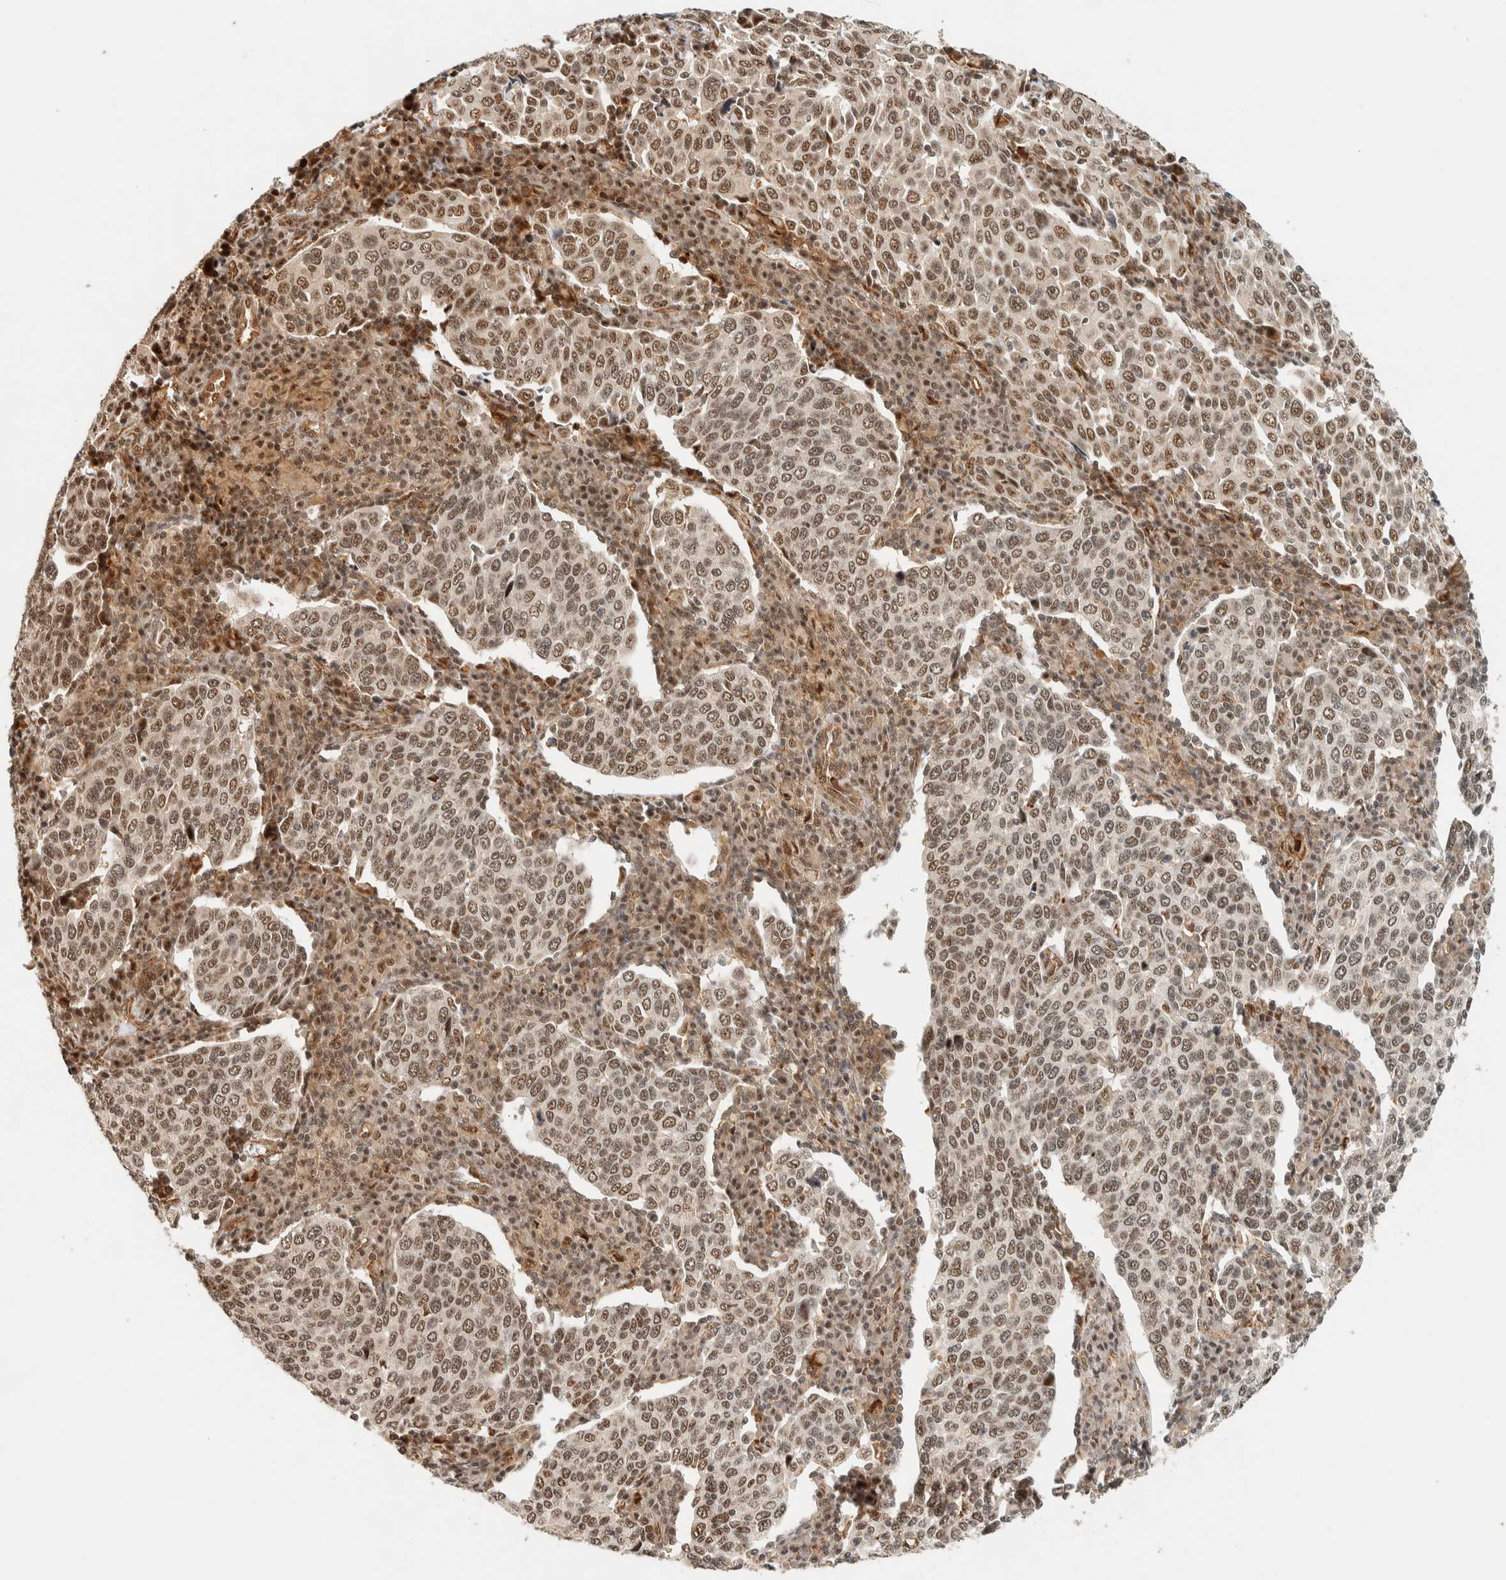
{"staining": {"intensity": "moderate", "quantity": ">75%", "location": "nuclear"}, "tissue": "cervical cancer", "cell_type": "Tumor cells", "image_type": "cancer", "snomed": [{"axis": "morphology", "description": "Squamous cell carcinoma, NOS"}, {"axis": "topography", "description": "Cervix"}], "caption": "High-power microscopy captured an immunohistochemistry (IHC) histopathology image of cervical cancer (squamous cell carcinoma), revealing moderate nuclear expression in about >75% of tumor cells.", "gene": "SIK1", "patient": {"sex": "female", "age": 40}}